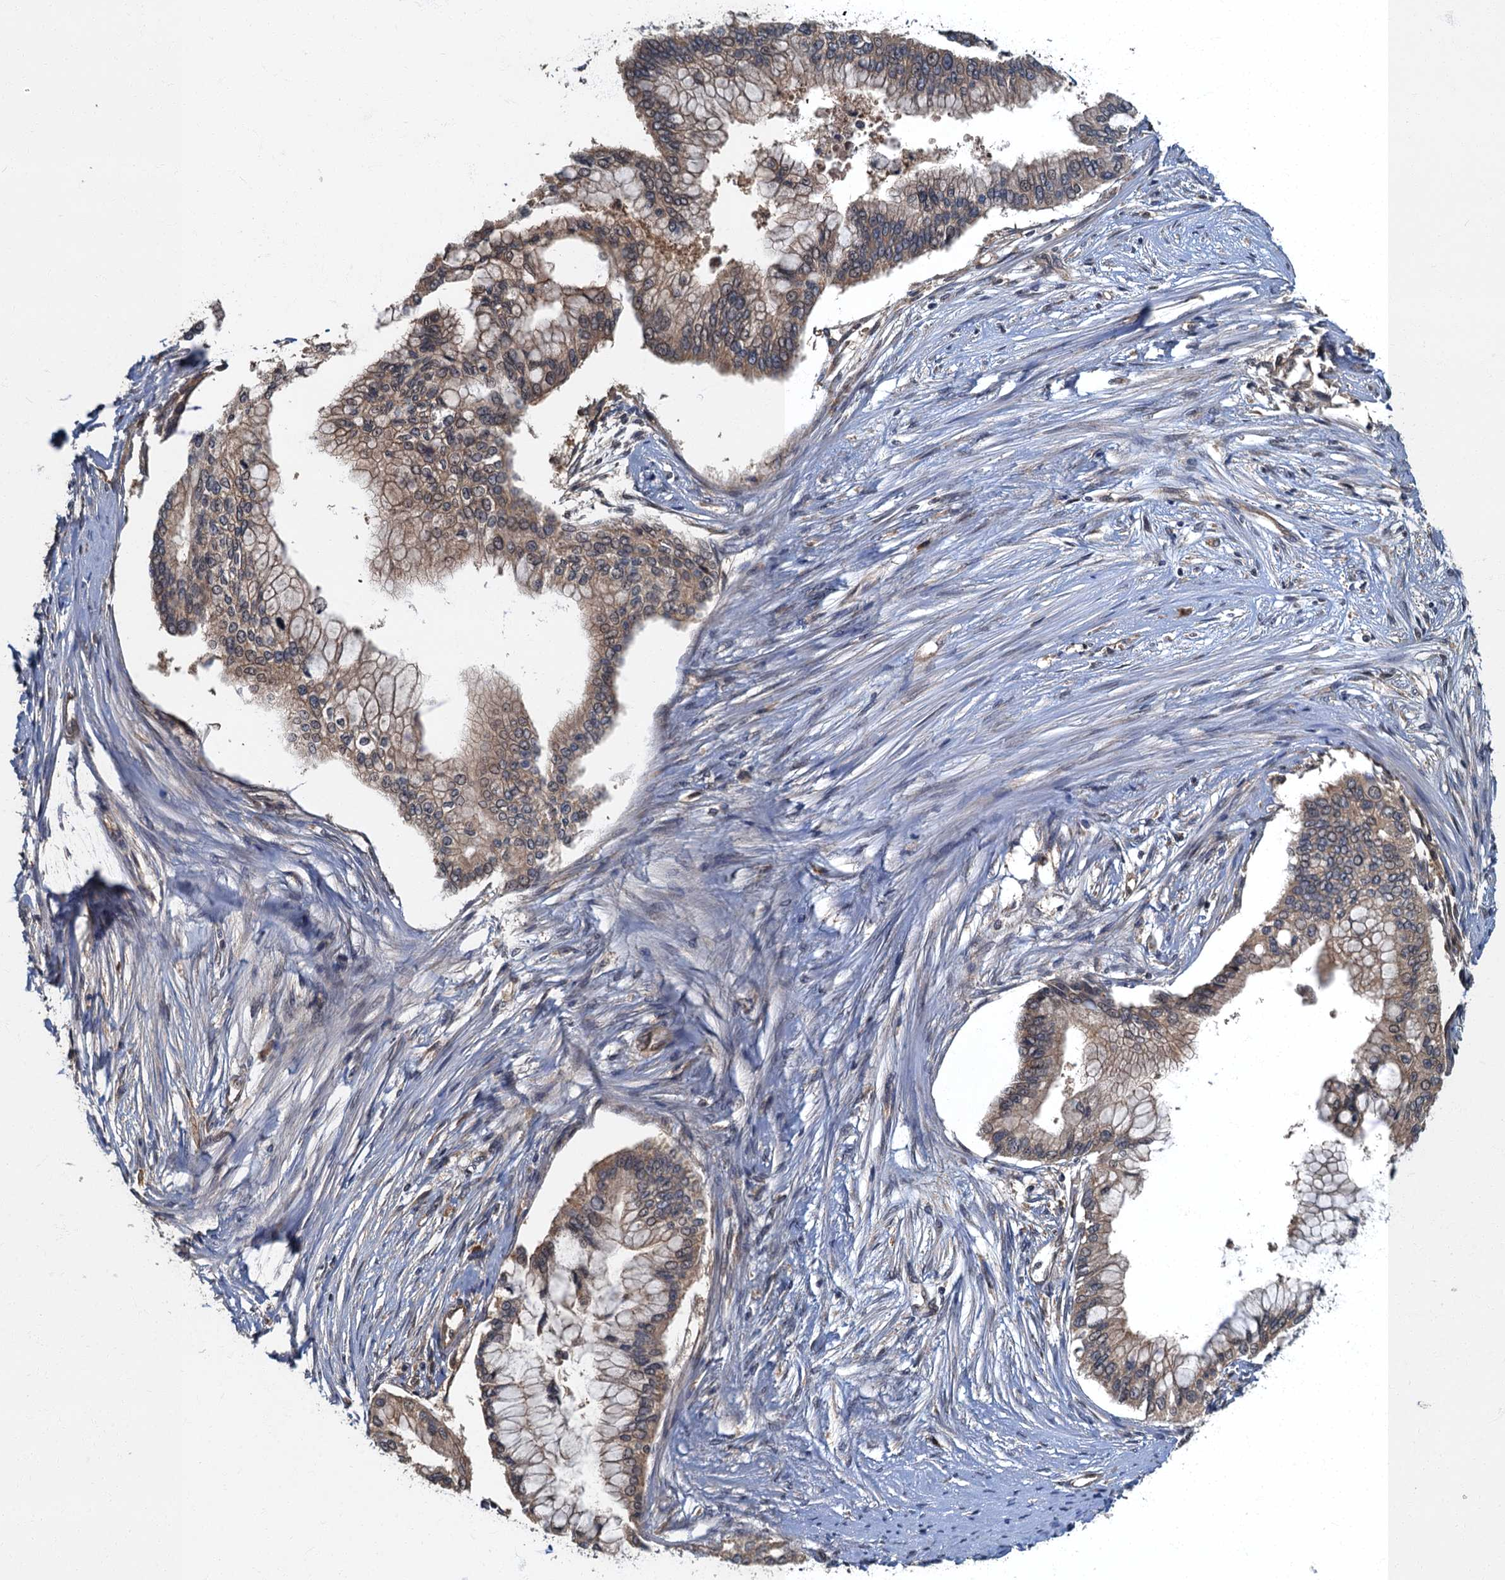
{"staining": {"intensity": "moderate", "quantity": "25%-75%", "location": "cytoplasmic/membranous"}, "tissue": "pancreatic cancer", "cell_type": "Tumor cells", "image_type": "cancer", "snomed": [{"axis": "morphology", "description": "Adenocarcinoma, NOS"}, {"axis": "topography", "description": "Pancreas"}], "caption": "Pancreatic cancer (adenocarcinoma) stained with DAB (3,3'-diaminobenzidine) immunohistochemistry (IHC) shows medium levels of moderate cytoplasmic/membranous expression in approximately 25%-75% of tumor cells.", "gene": "TBCK", "patient": {"sex": "male", "age": 46}}